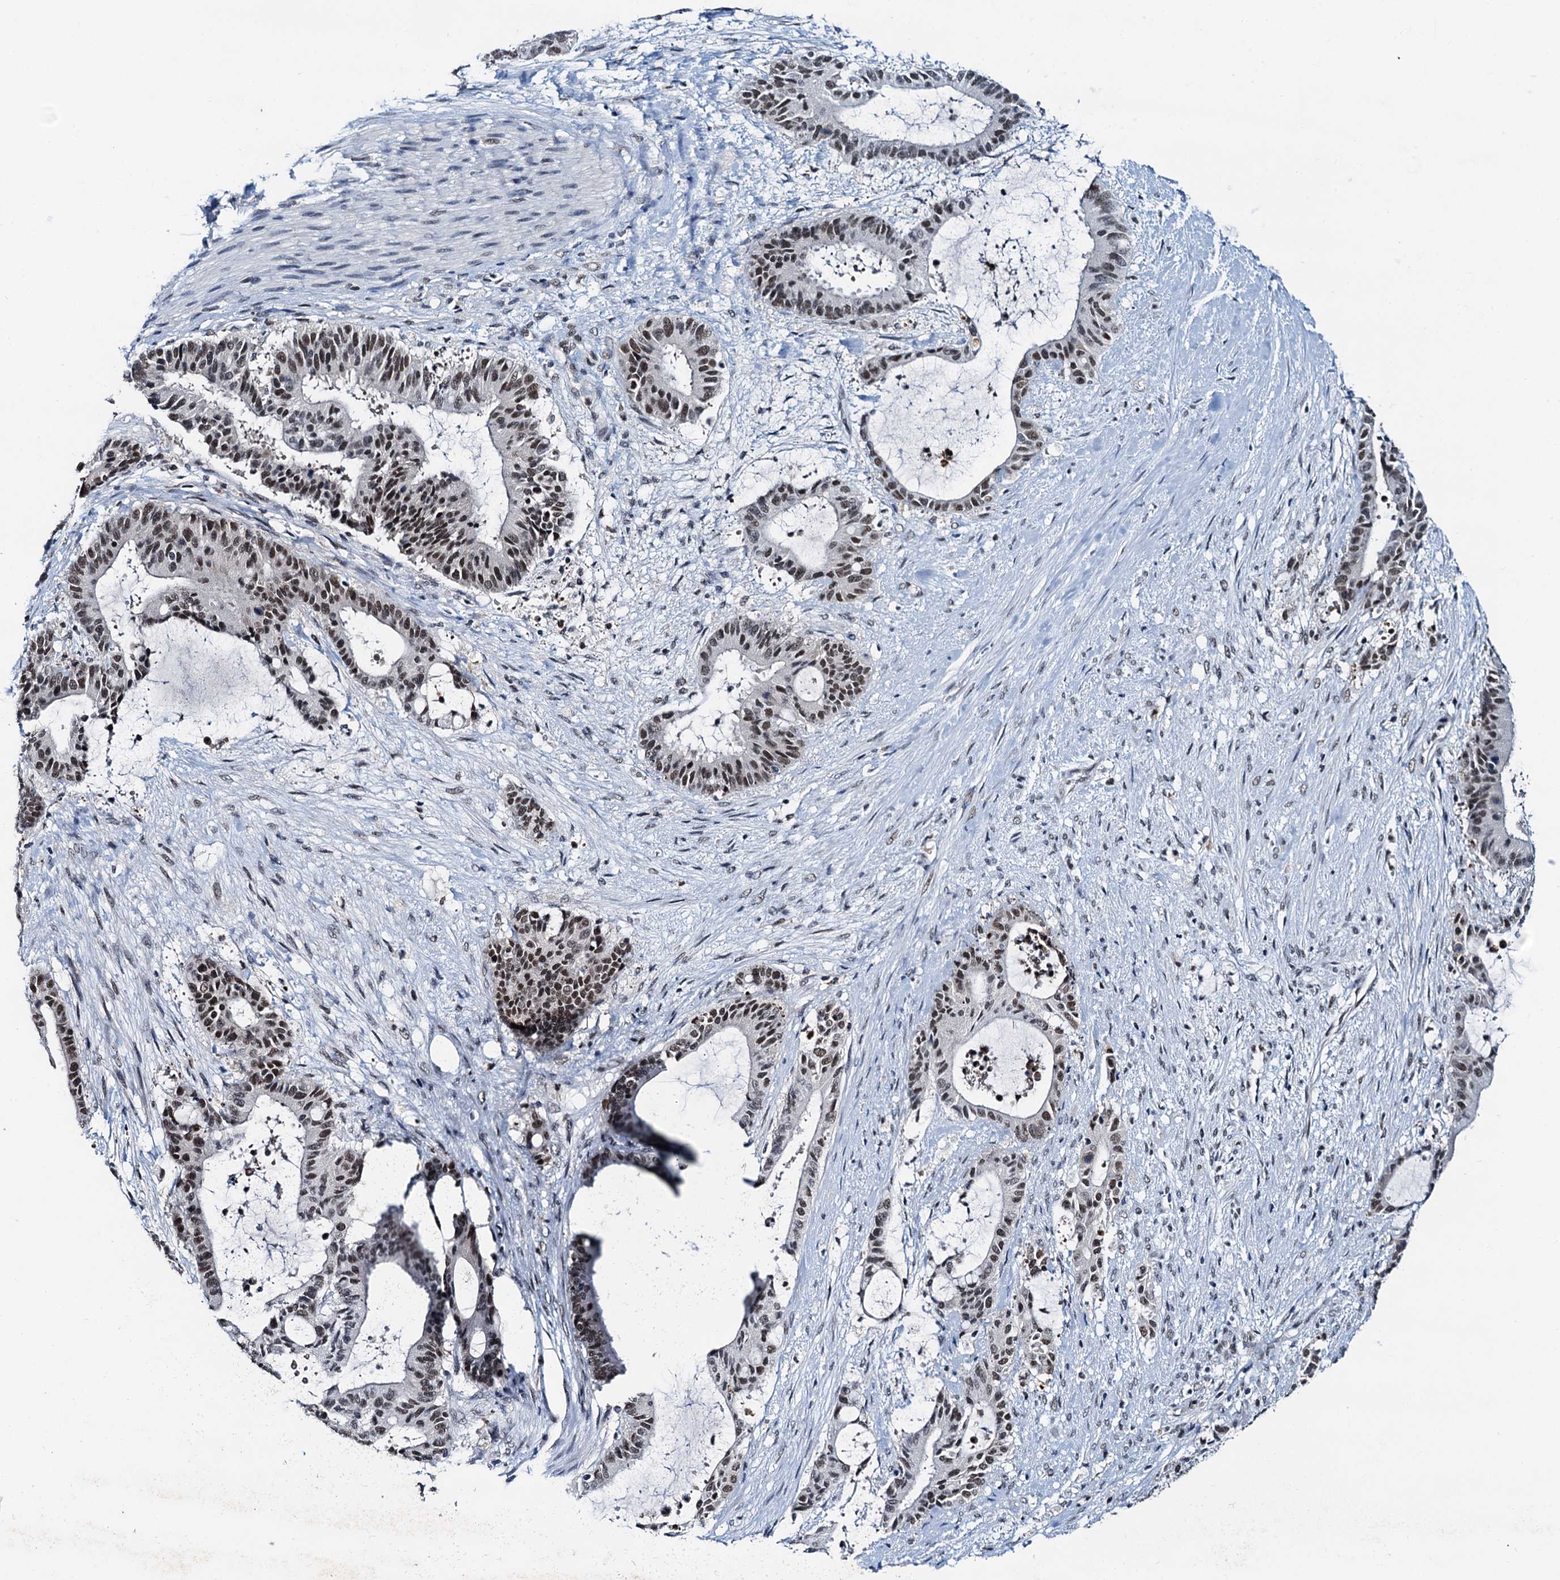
{"staining": {"intensity": "moderate", "quantity": ">75%", "location": "nuclear"}, "tissue": "liver cancer", "cell_type": "Tumor cells", "image_type": "cancer", "snomed": [{"axis": "morphology", "description": "Normal tissue, NOS"}, {"axis": "morphology", "description": "Cholangiocarcinoma"}, {"axis": "topography", "description": "Liver"}, {"axis": "topography", "description": "Peripheral nerve tissue"}], "caption": "DAB (3,3'-diaminobenzidine) immunohistochemical staining of cholangiocarcinoma (liver) displays moderate nuclear protein expression in about >75% of tumor cells. (DAB = brown stain, brightfield microscopy at high magnification).", "gene": "SNRPD1", "patient": {"sex": "female", "age": 73}}